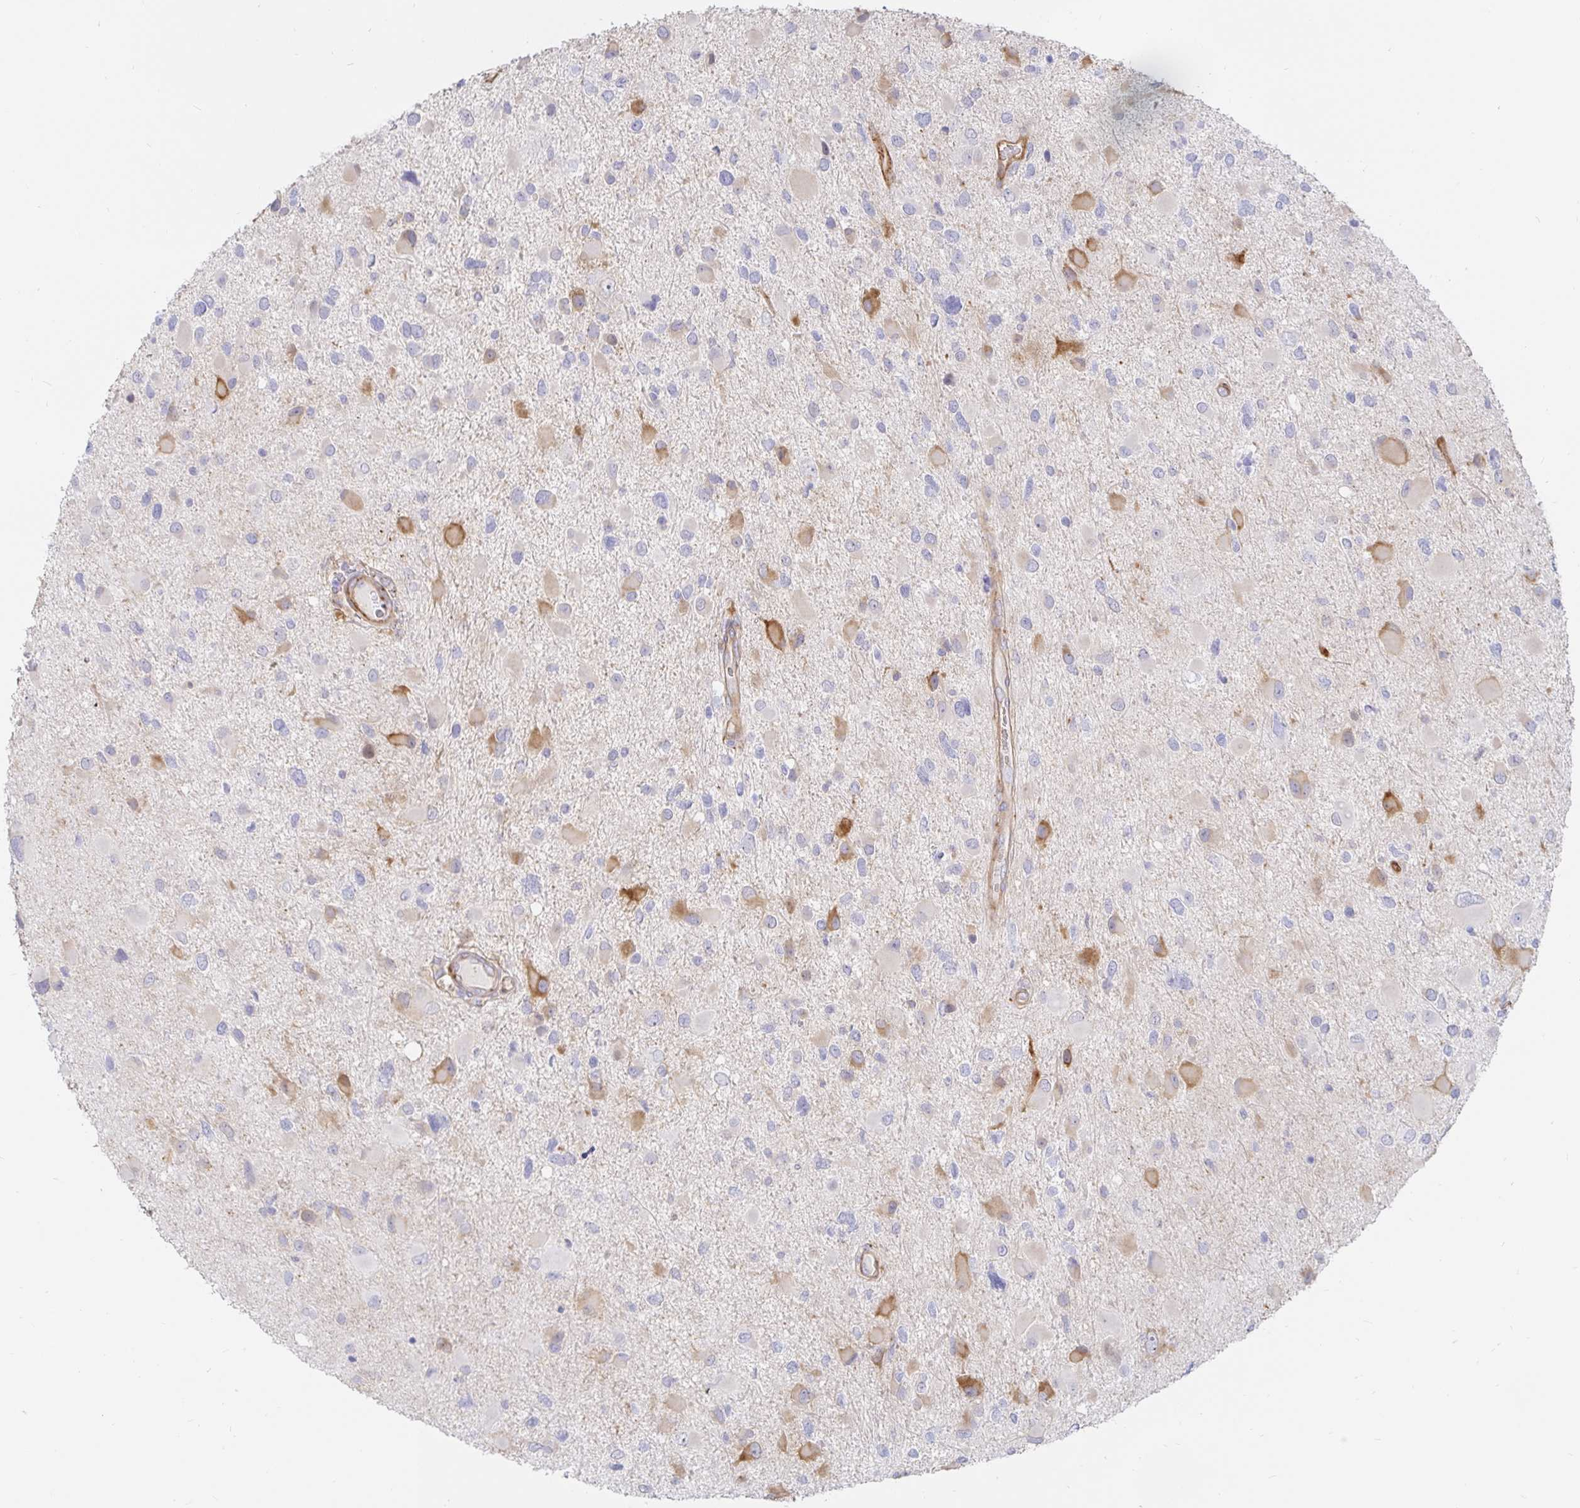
{"staining": {"intensity": "moderate", "quantity": "<25%", "location": "cytoplasmic/membranous"}, "tissue": "glioma", "cell_type": "Tumor cells", "image_type": "cancer", "snomed": [{"axis": "morphology", "description": "Glioma, malignant, Low grade"}, {"axis": "topography", "description": "Brain"}], "caption": "IHC image of neoplastic tissue: glioma stained using immunohistochemistry reveals low levels of moderate protein expression localized specifically in the cytoplasmic/membranous of tumor cells, appearing as a cytoplasmic/membranous brown color.", "gene": "KCTD19", "patient": {"sex": "female", "age": 32}}